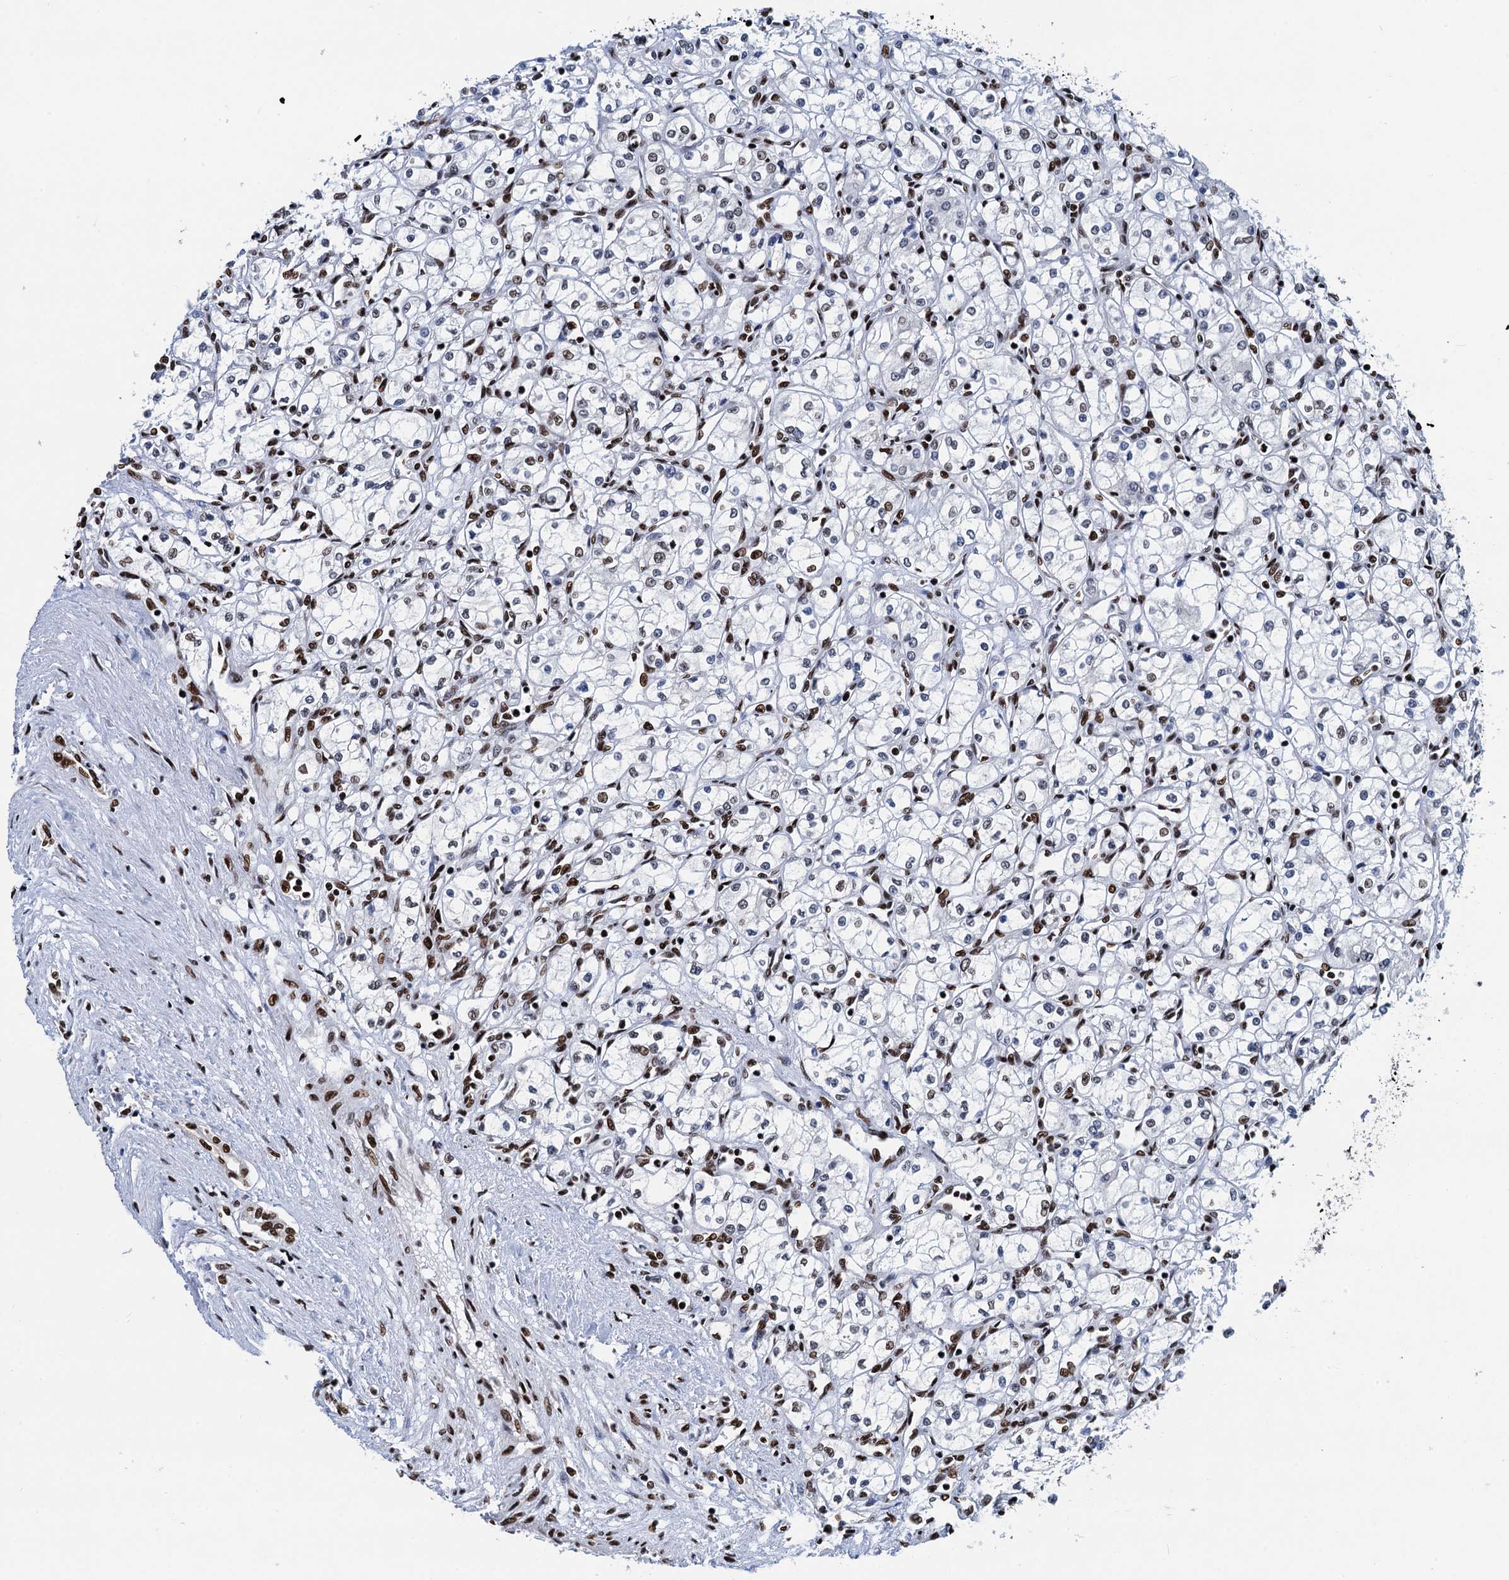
{"staining": {"intensity": "negative", "quantity": "none", "location": "none"}, "tissue": "renal cancer", "cell_type": "Tumor cells", "image_type": "cancer", "snomed": [{"axis": "morphology", "description": "Adenocarcinoma, NOS"}, {"axis": "topography", "description": "Kidney"}], "caption": "Adenocarcinoma (renal) stained for a protein using immunohistochemistry displays no positivity tumor cells.", "gene": "PPP4R1", "patient": {"sex": "male", "age": 59}}